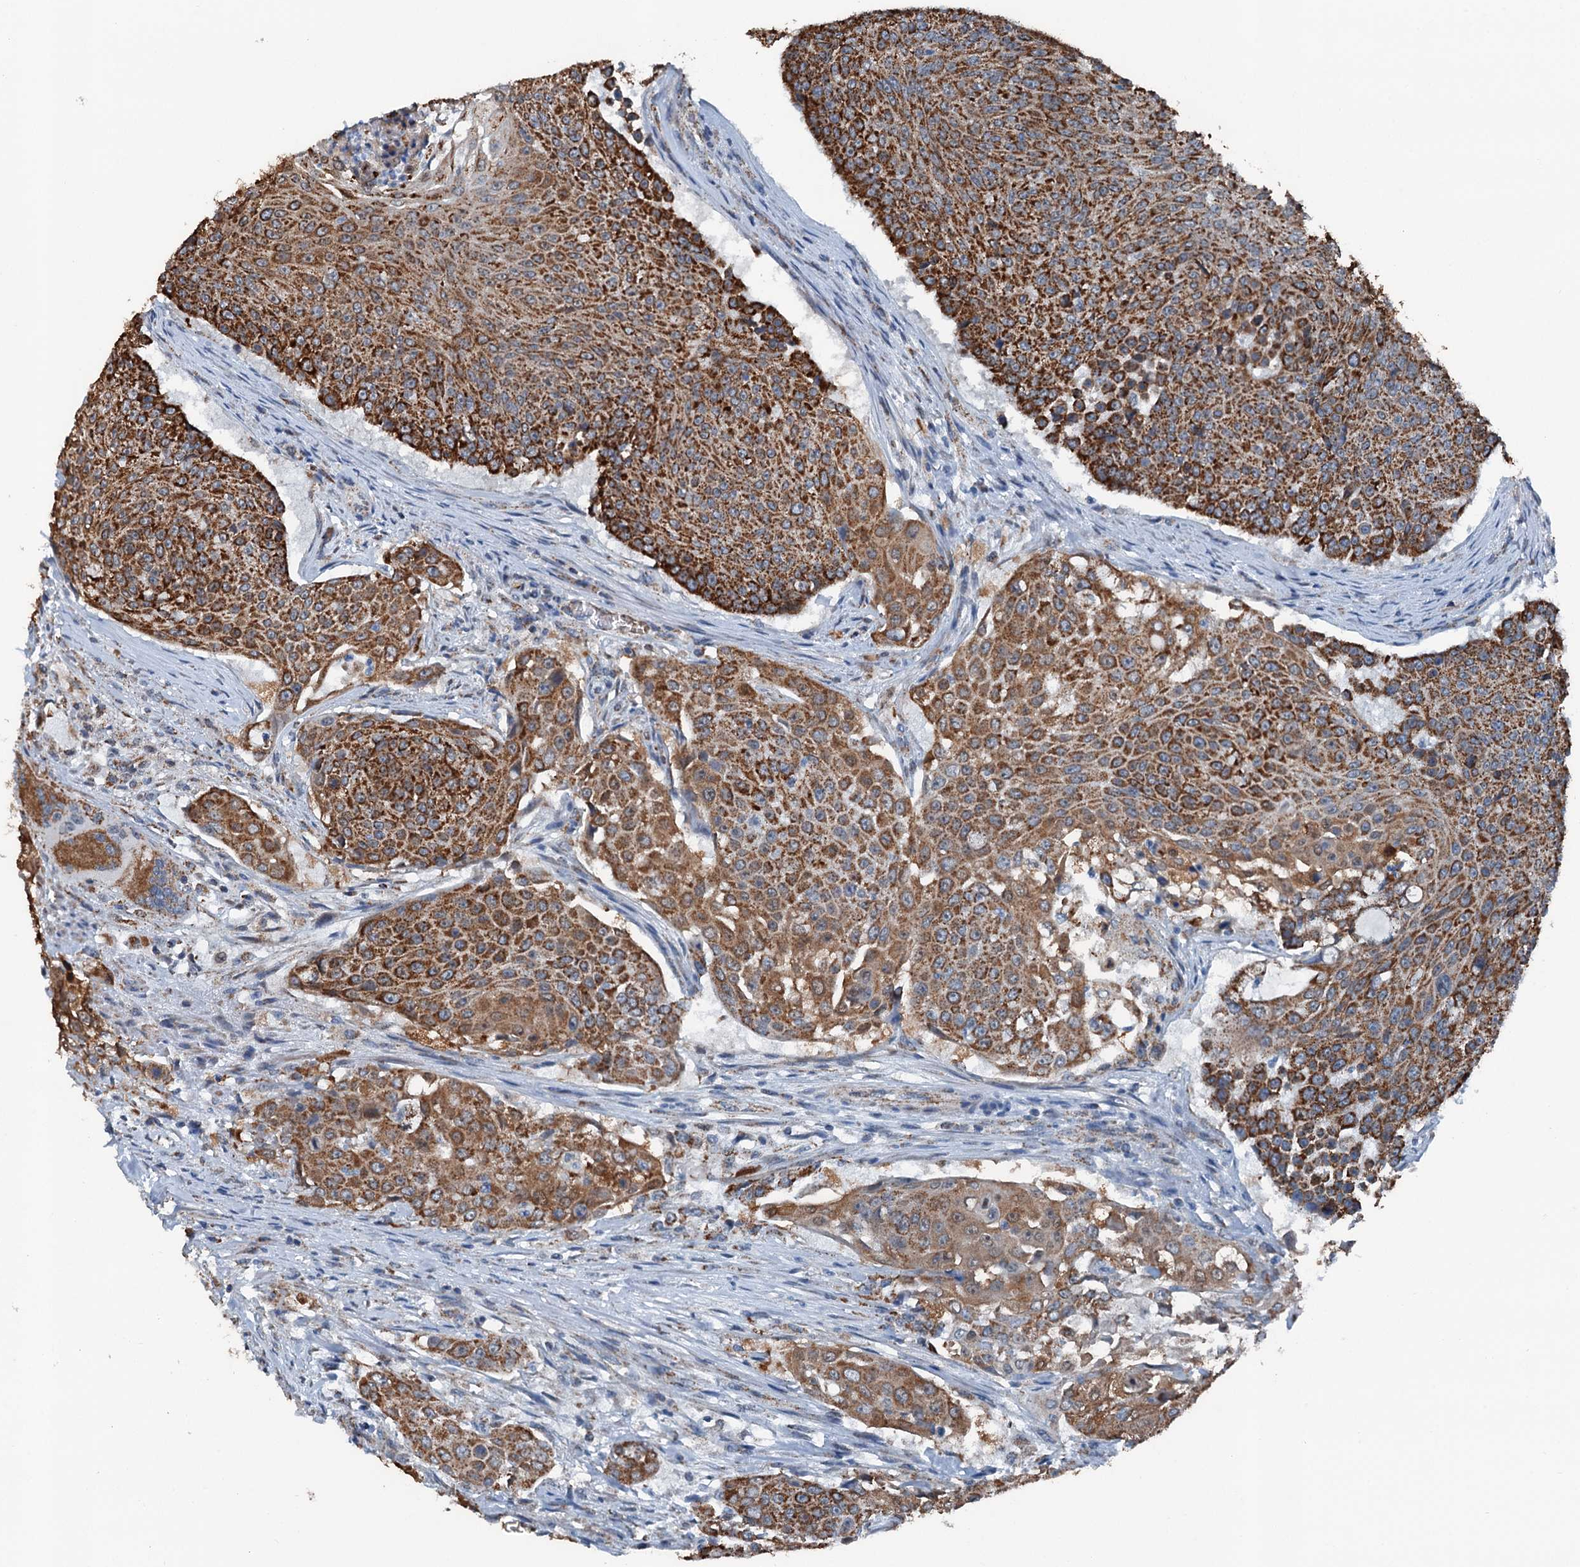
{"staining": {"intensity": "strong", "quantity": ">75%", "location": "cytoplasmic/membranous"}, "tissue": "urothelial cancer", "cell_type": "Tumor cells", "image_type": "cancer", "snomed": [{"axis": "morphology", "description": "Urothelial carcinoma, High grade"}, {"axis": "topography", "description": "Urinary bladder"}], "caption": "A histopathology image showing strong cytoplasmic/membranous positivity in approximately >75% of tumor cells in urothelial carcinoma (high-grade), as visualized by brown immunohistochemical staining.", "gene": "TRPT1", "patient": {"sex": "female", "age": 63}}